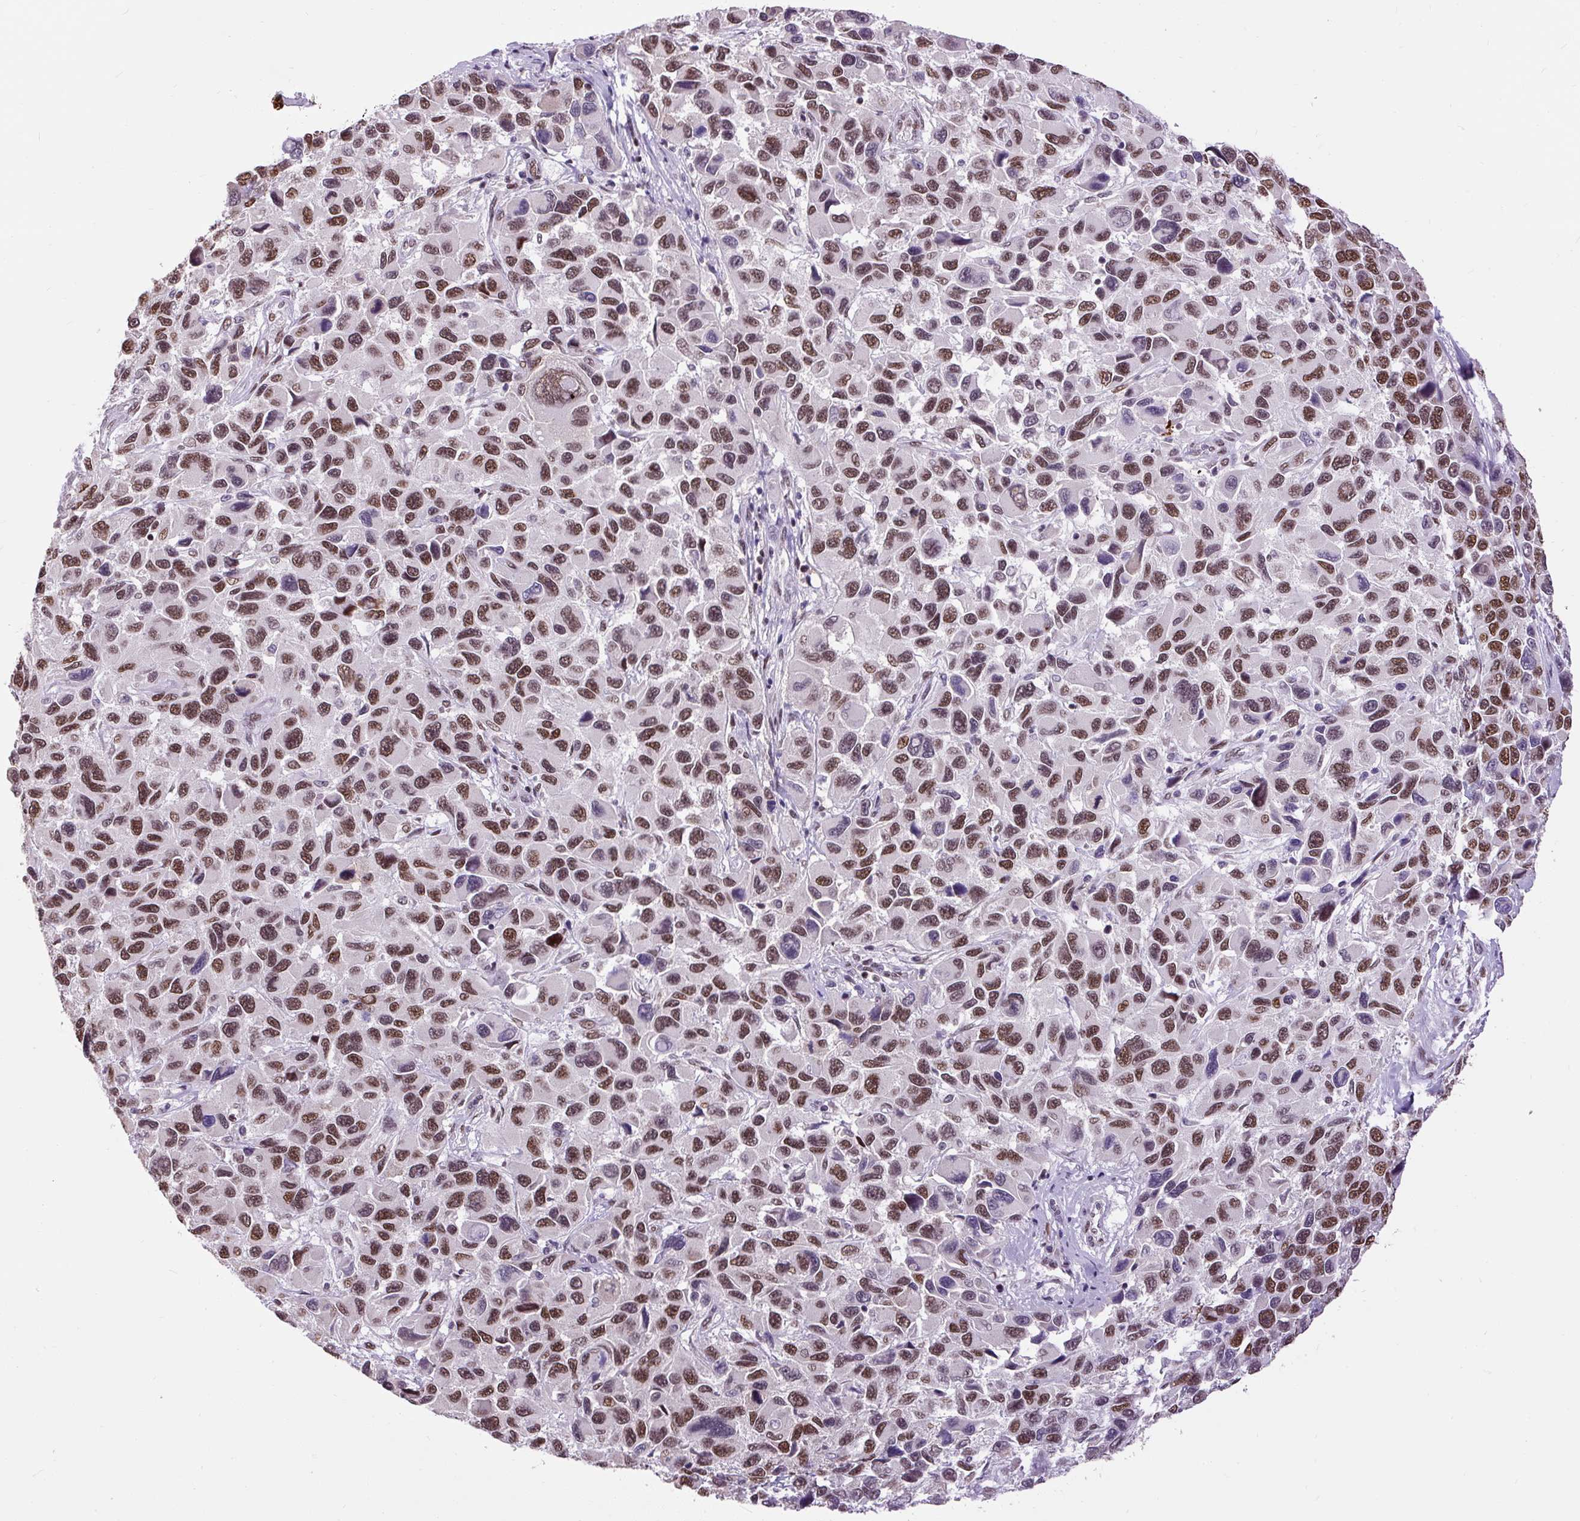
{"staining": {"intensity": "moderate", "quantity": "25%-75%", "location": "nuclear"}, "tissue": "melanoma", "cell_type": "Tumor cells", "image_type": "cancer", "snomed": [{"axis": "morphology", "description": "Malignant melanoma, NOS"}, {"axis": "topography", "description": "Skin"}], "caption": "Moderate nuclear expression is seen in about 25%-75% of tumor cells in melanoma.", "gene": "ZNF672", "patient": {"sex": "male", "age": 53}}